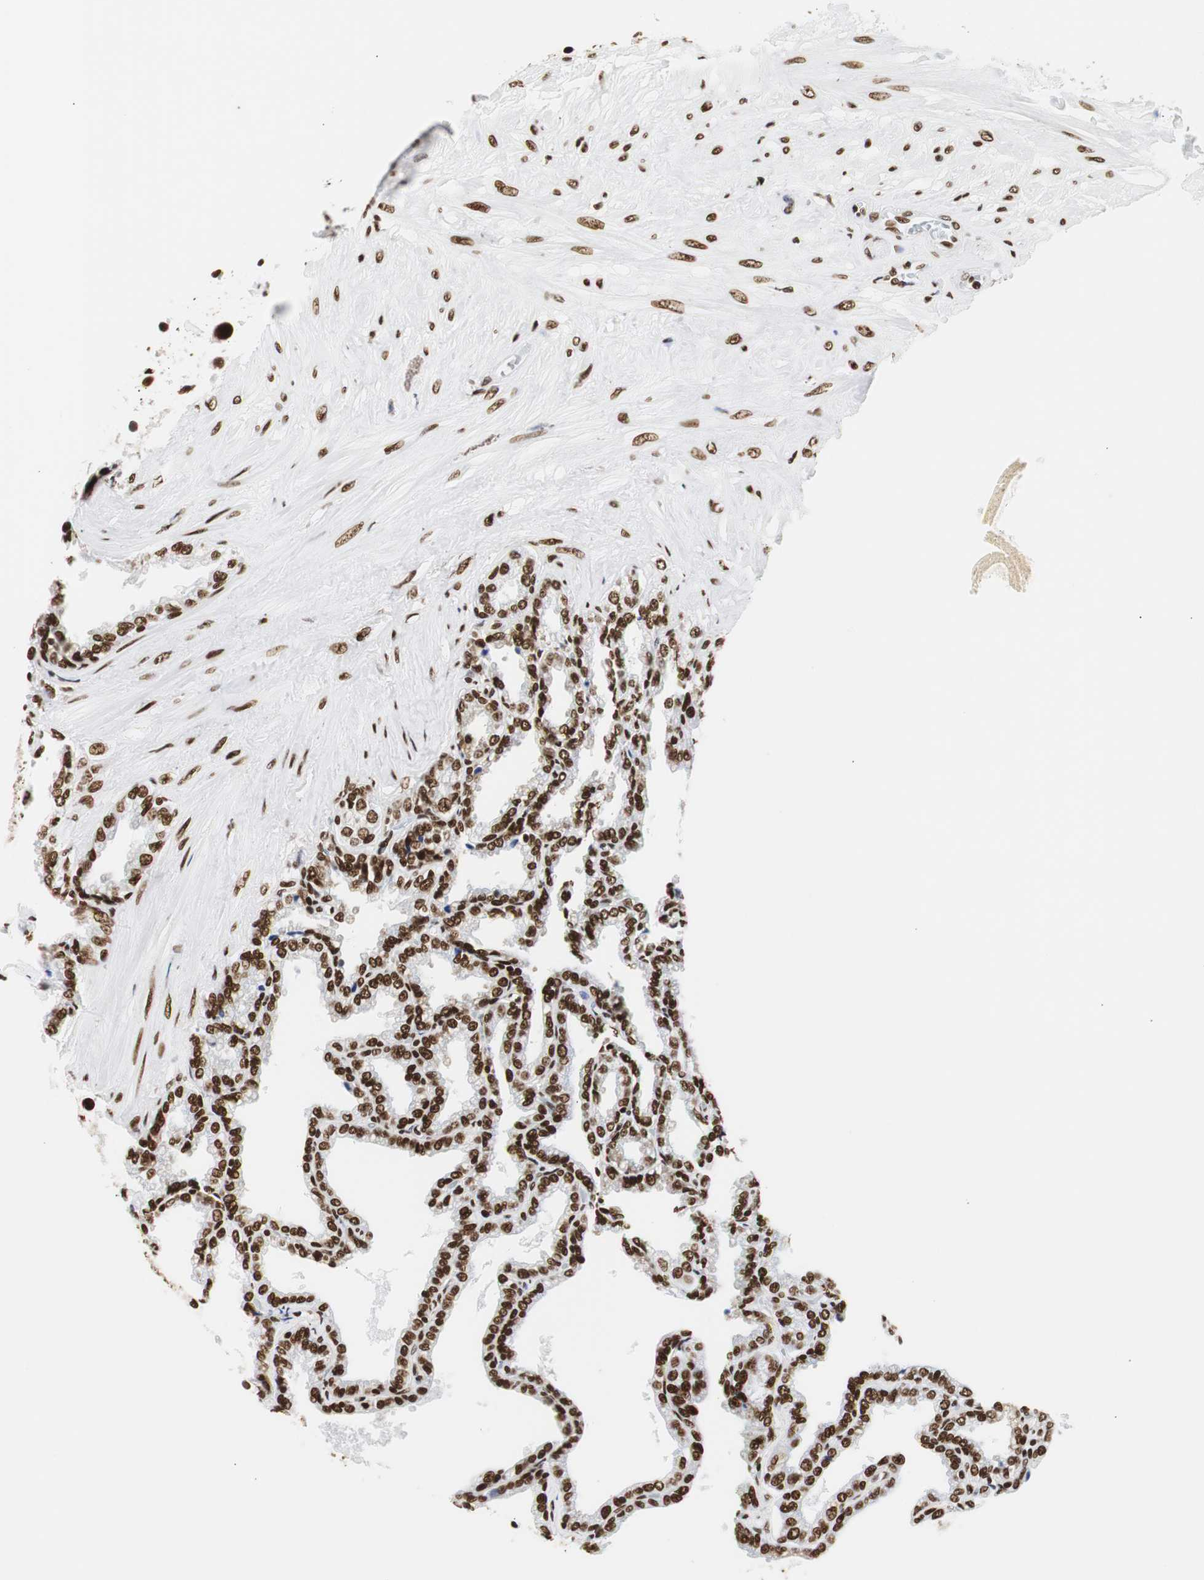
{"staining": {"intensity": "strong", "quantity": ">75%", "location": "nuclear"}, "tissue": "seminal vesicle", "cell_type": "Glandular cells", "image_type": "normal", "snomed": [{"axis": "morphology", "description": "Normal tissue, NOS"}, {"axis": "topography", "description": "Seminal veicle"}], "caption": "This image displays unremarkable seminal vesicle stained with IHC to label a protein in brown. The nuclear of glandular cells show strong positivity for the protein. Nuclei are counter-stained blue.", "gene": "HNRNPH2", "patient": {"sex": "male", "age": 46}}